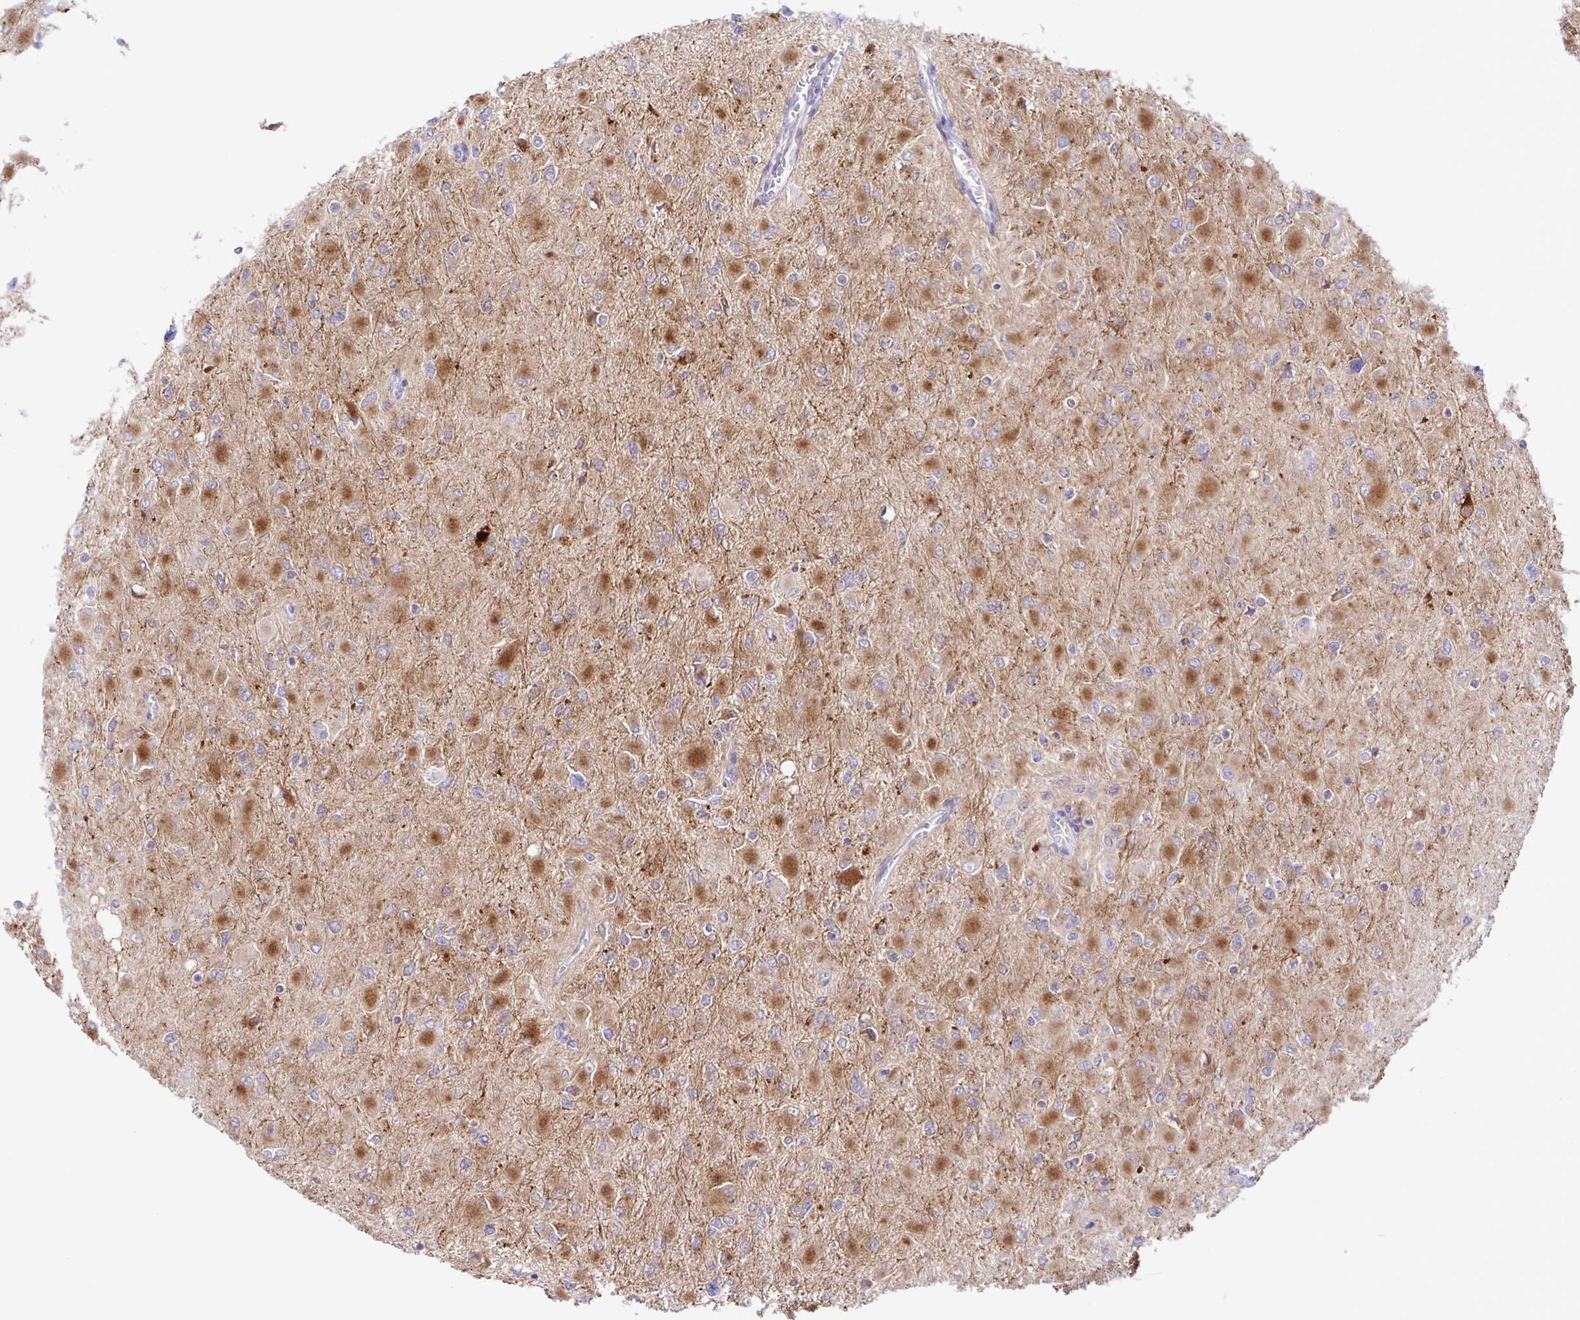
{"staining": {"intensity": "moderate", "quantity": "25%-75%", "location": "cytoplasmic/membranous"}, "tissue": "glioma", "cell_type": "Tumor cells", "image_type": "cancer", "snomed": [{"axis": "morphology", "description": "Glioma, malignant, High grade"}, {"axis": "topography", "description": "Cerebral cortex"}], "caption": "Protein staining by immunohistochemistry (IHC) demonstrates moderate cytoplasmic/membranous staining in approximately 25%-75% of tumor cells in glioma.", "gene": "ATP6V1G2", "patient": {"sex": "female", "age": 36}}